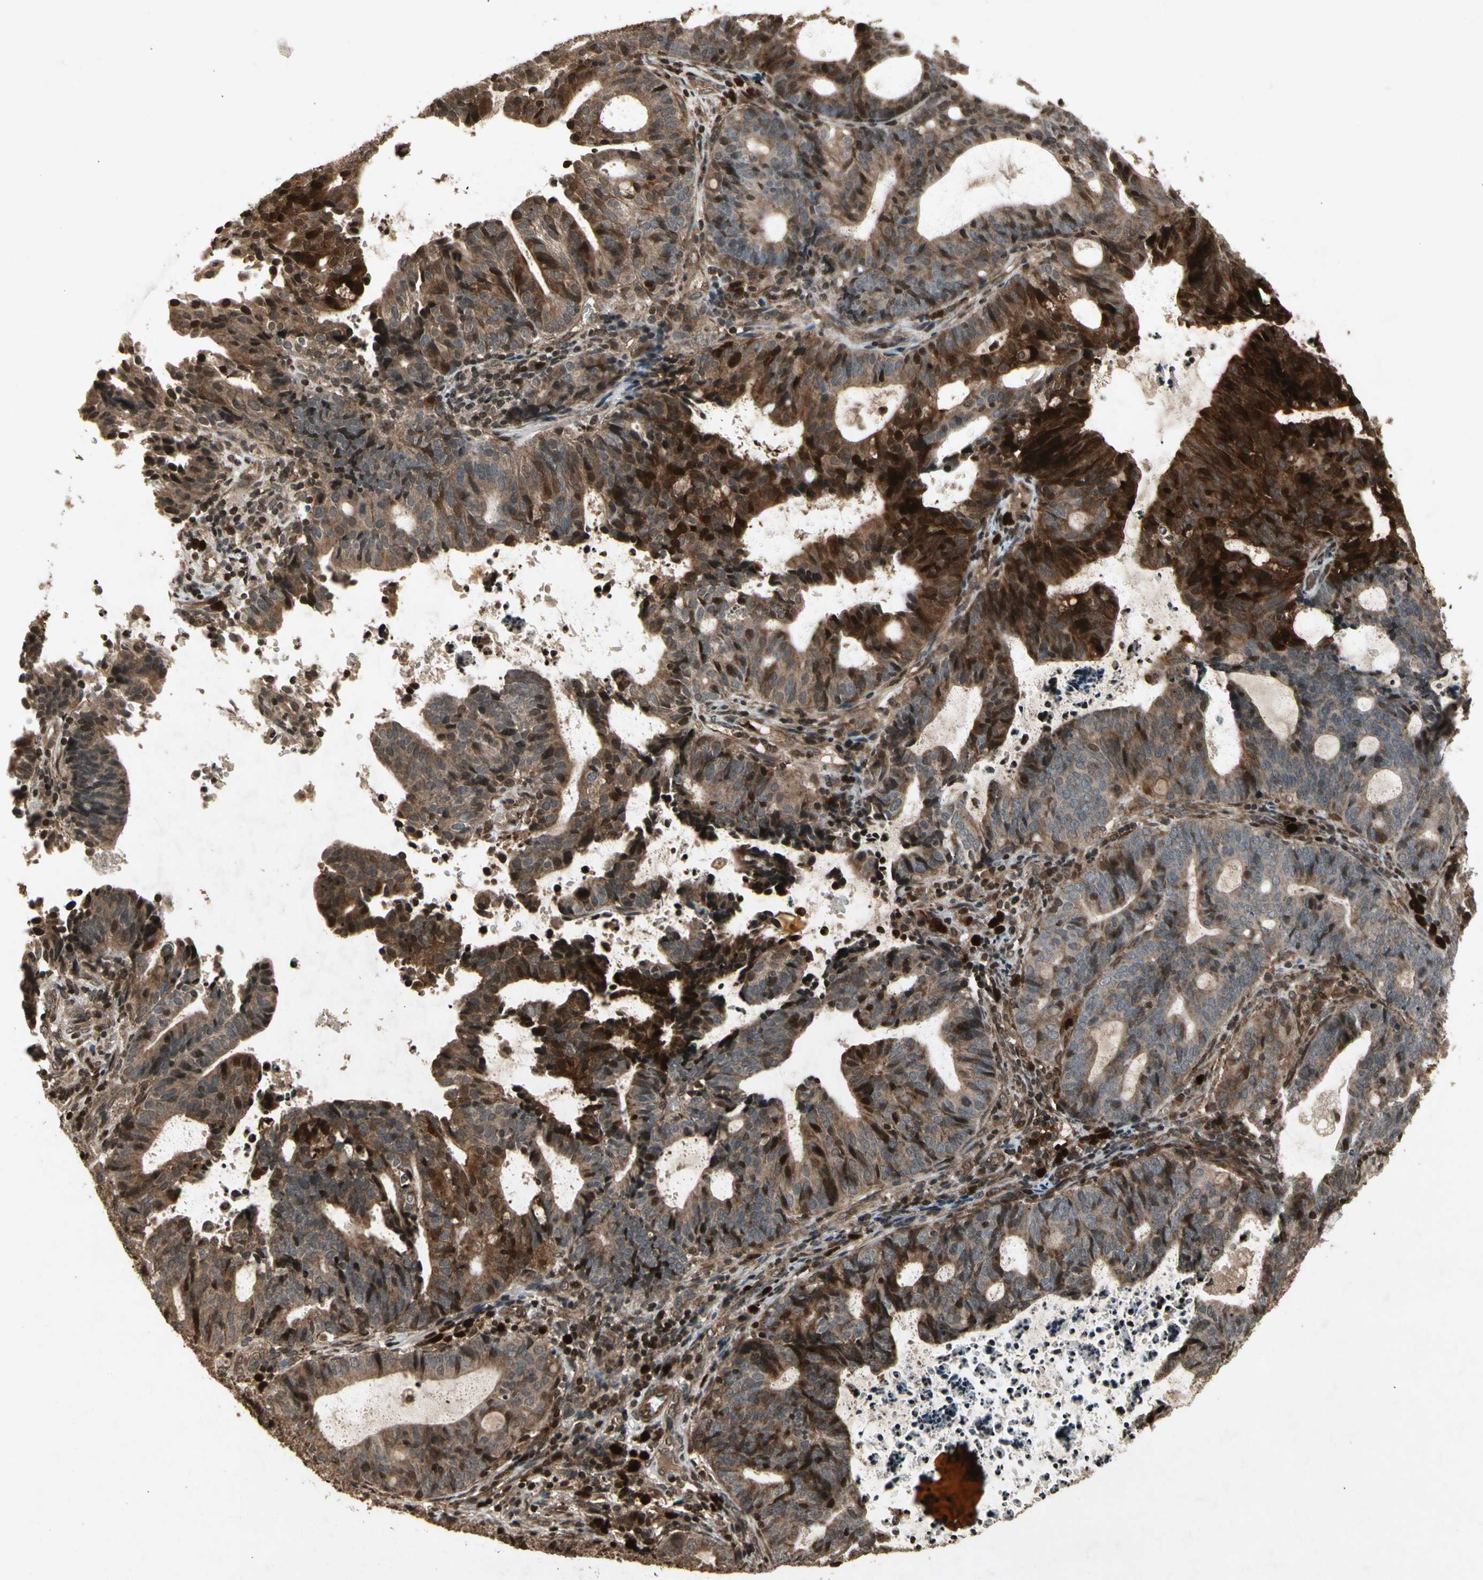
{"staining": {"intensity": "moderate", "quantity": ">75%", "location": "cytoplasmic/membranous"}, "tissue": "endometrial cancer", "cell_type": "Tumor cells", "image_type": "cancer", "snomed": [{"axis": "morphology", "description": "Adenocarcinoma, NOS"}, {"axis": "topography", "description": "Uterus"}], "caption": "Brown immunohistochemical staining in human adenocarcinoma (endometrial) displays moderate cytoplasmic/membranous positivity in approximately >75% of tumor cells.", "gene": "GLRX", "patient": {"sex": "female", "age": 83}}